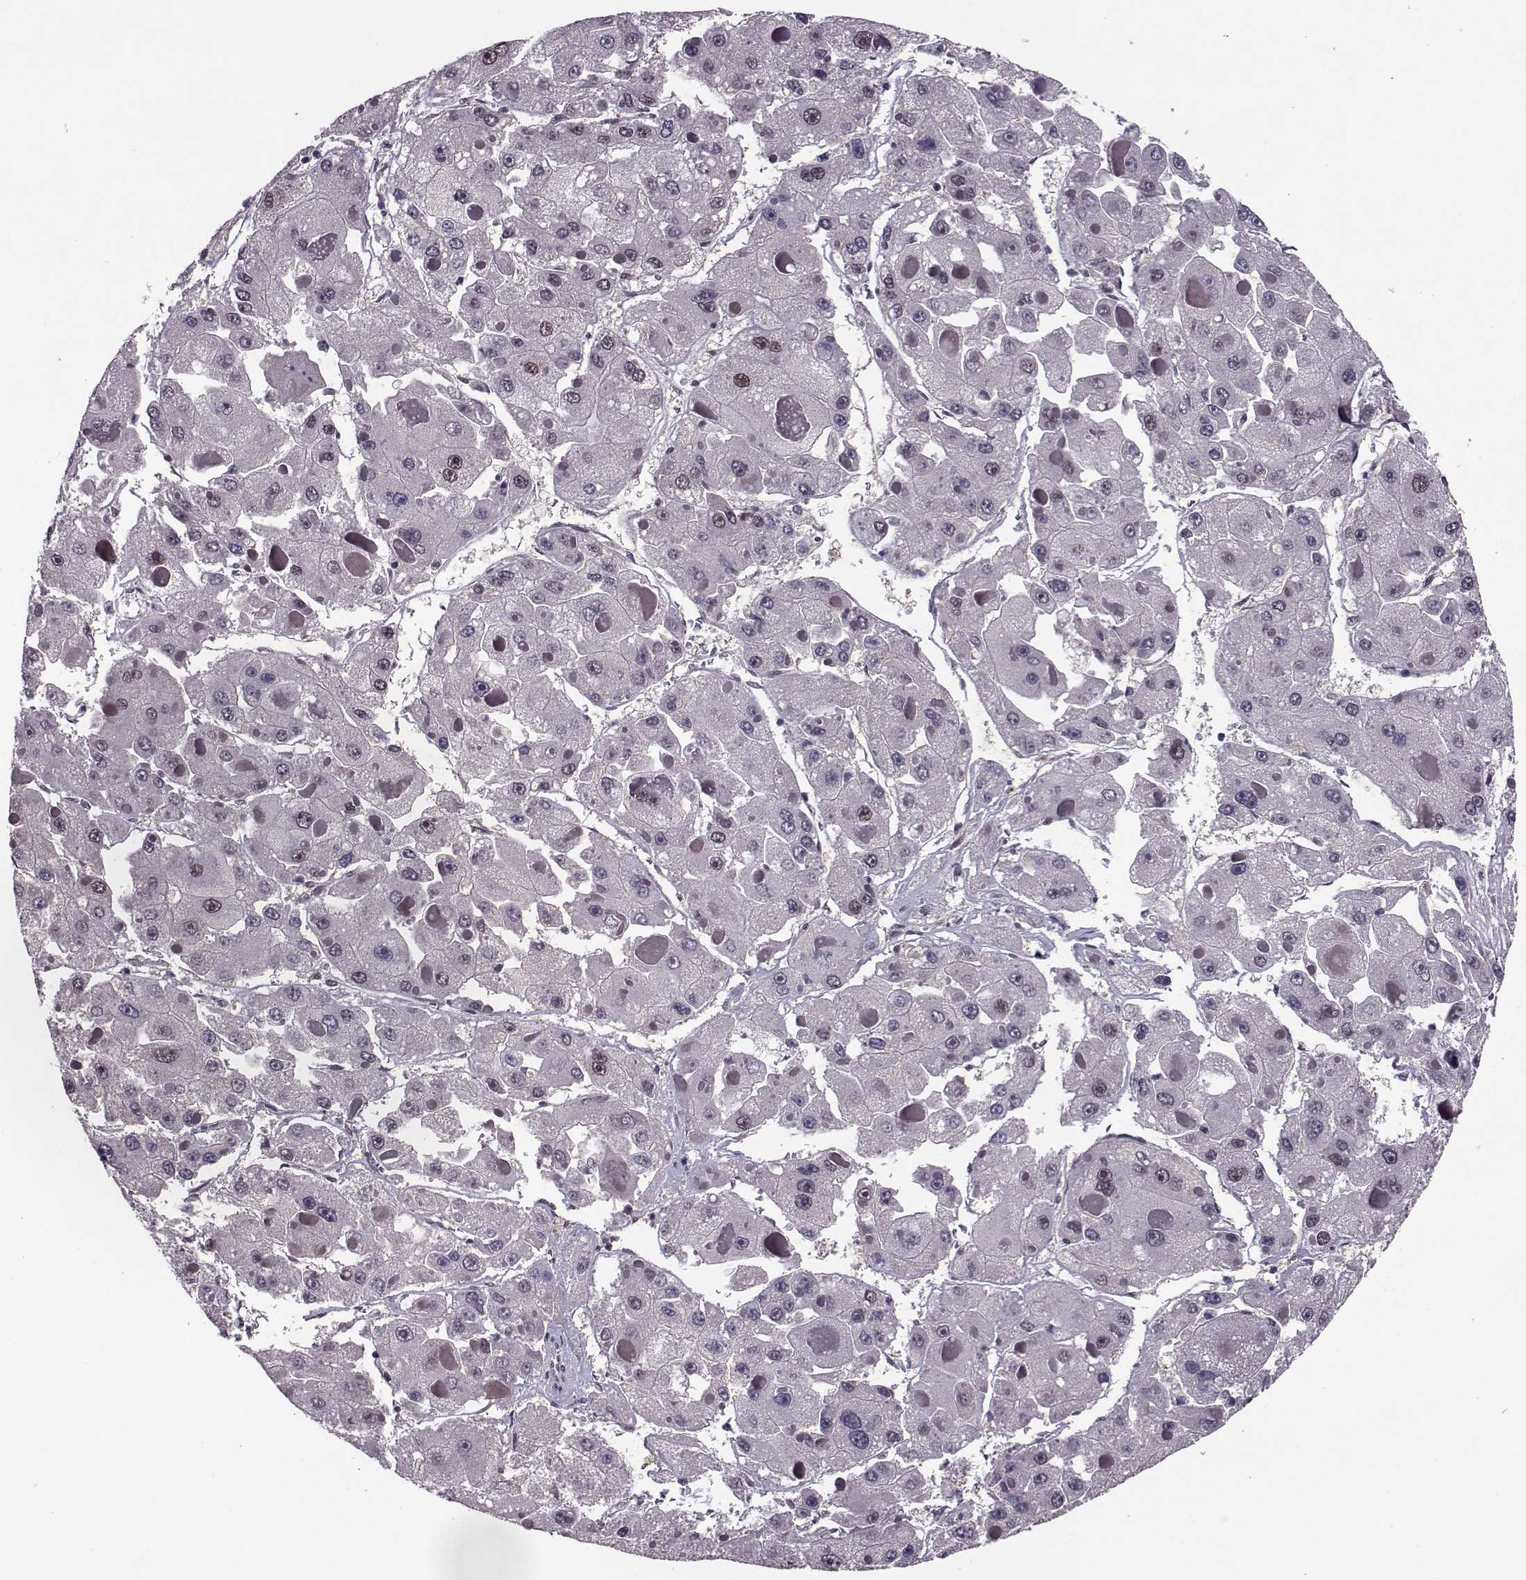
{"staining": {"intensity": "negative", "quantity": "none", "location": "none"}, "tissue": "liver cancer", "cell_type": "Tumor cells", "image_type": "cancer", "snomed": [{"axis": "morphology", "description": "Carcinoma, Hepatocellular, NOS"}, {"axis": "topography", "description": "Liver"}], "caption": "IHC of liver cancer (hepatocellular carcinoma) demonstrates no expression in tumor cells.", "gene": "CDK4", "patient": {"sex": "female", "age": 73}}